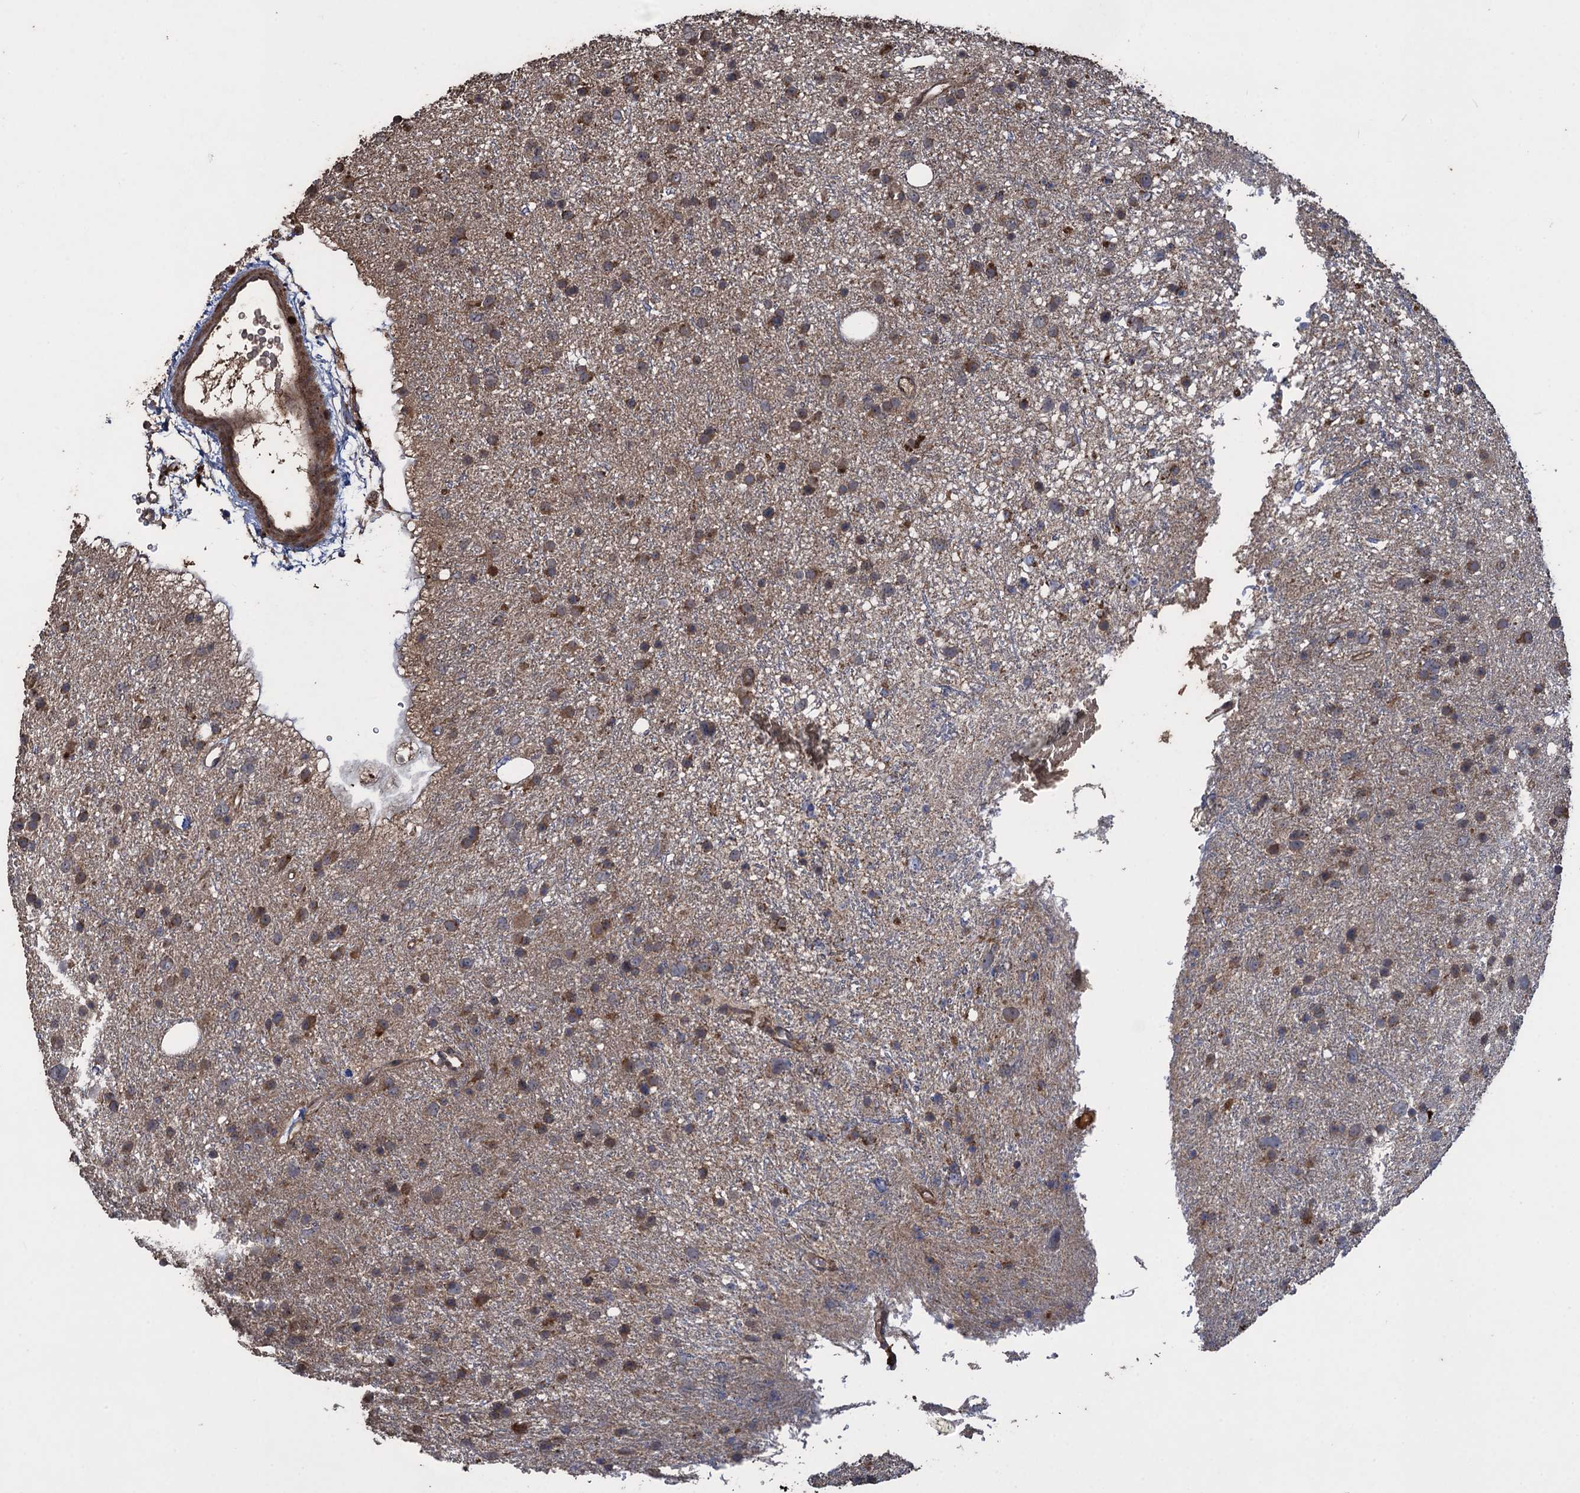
{"staining": {"intensity": "moderate", "quantity": "25%-75%", "location": "cytoplasmic/membranous"}, "tissue": "glioma", "cell_type": "Tumor cells", "image_type": "cancer", "snomed": [{"axis": "morphology", "description": "Glioma, malignant, Low grade"}, {"axis": "topography", "description": "Cerebral cortex"}], "caption": "Glioma stained for a protein (brown) exhibits moderate cytoplasmic/membranous positive expression in about 25%-75% of tumor cells.", "gene": "TXNDC11", "patient": {"sex": "female", "age": 39}}